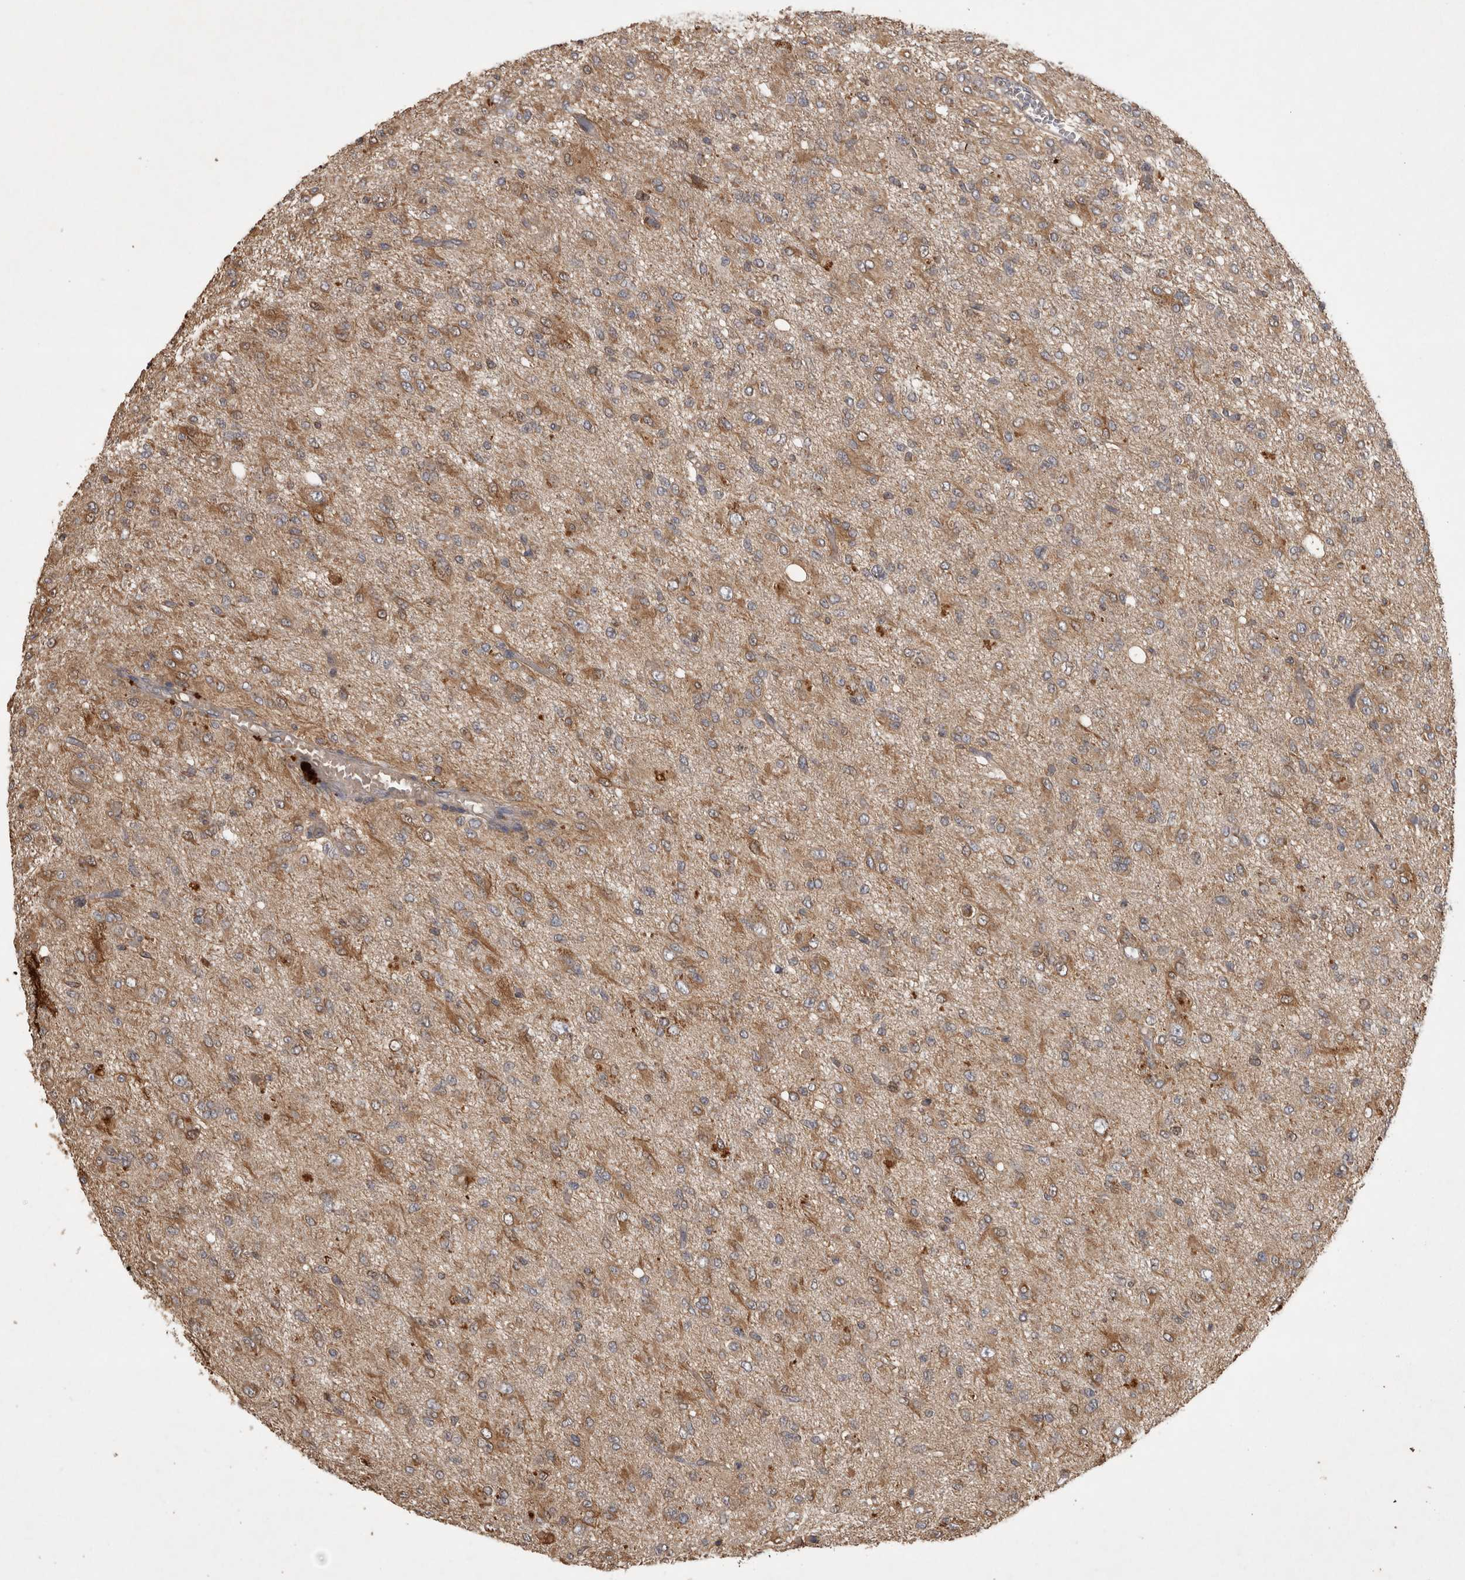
{"staining": {"intensity": "moderate", "quantity": "<25%", "location": "cytoplasmic/membranous"}, "tissue": "glioma", "cell_type": "Tumor cells", "image_type": "cancer", "snomed": [{"axis": "morphology", "description": "Glioma, malignant, High grade"}, {"axis": "topography", "description": "Brain"}], "caption": "The immunohistochemical stain highlights moderate cytoplasmic/membranous expression in tumor cells of glioma tissue.", "gene": "TRMT61B", "patient": {"sex": "female", "age": 59}}